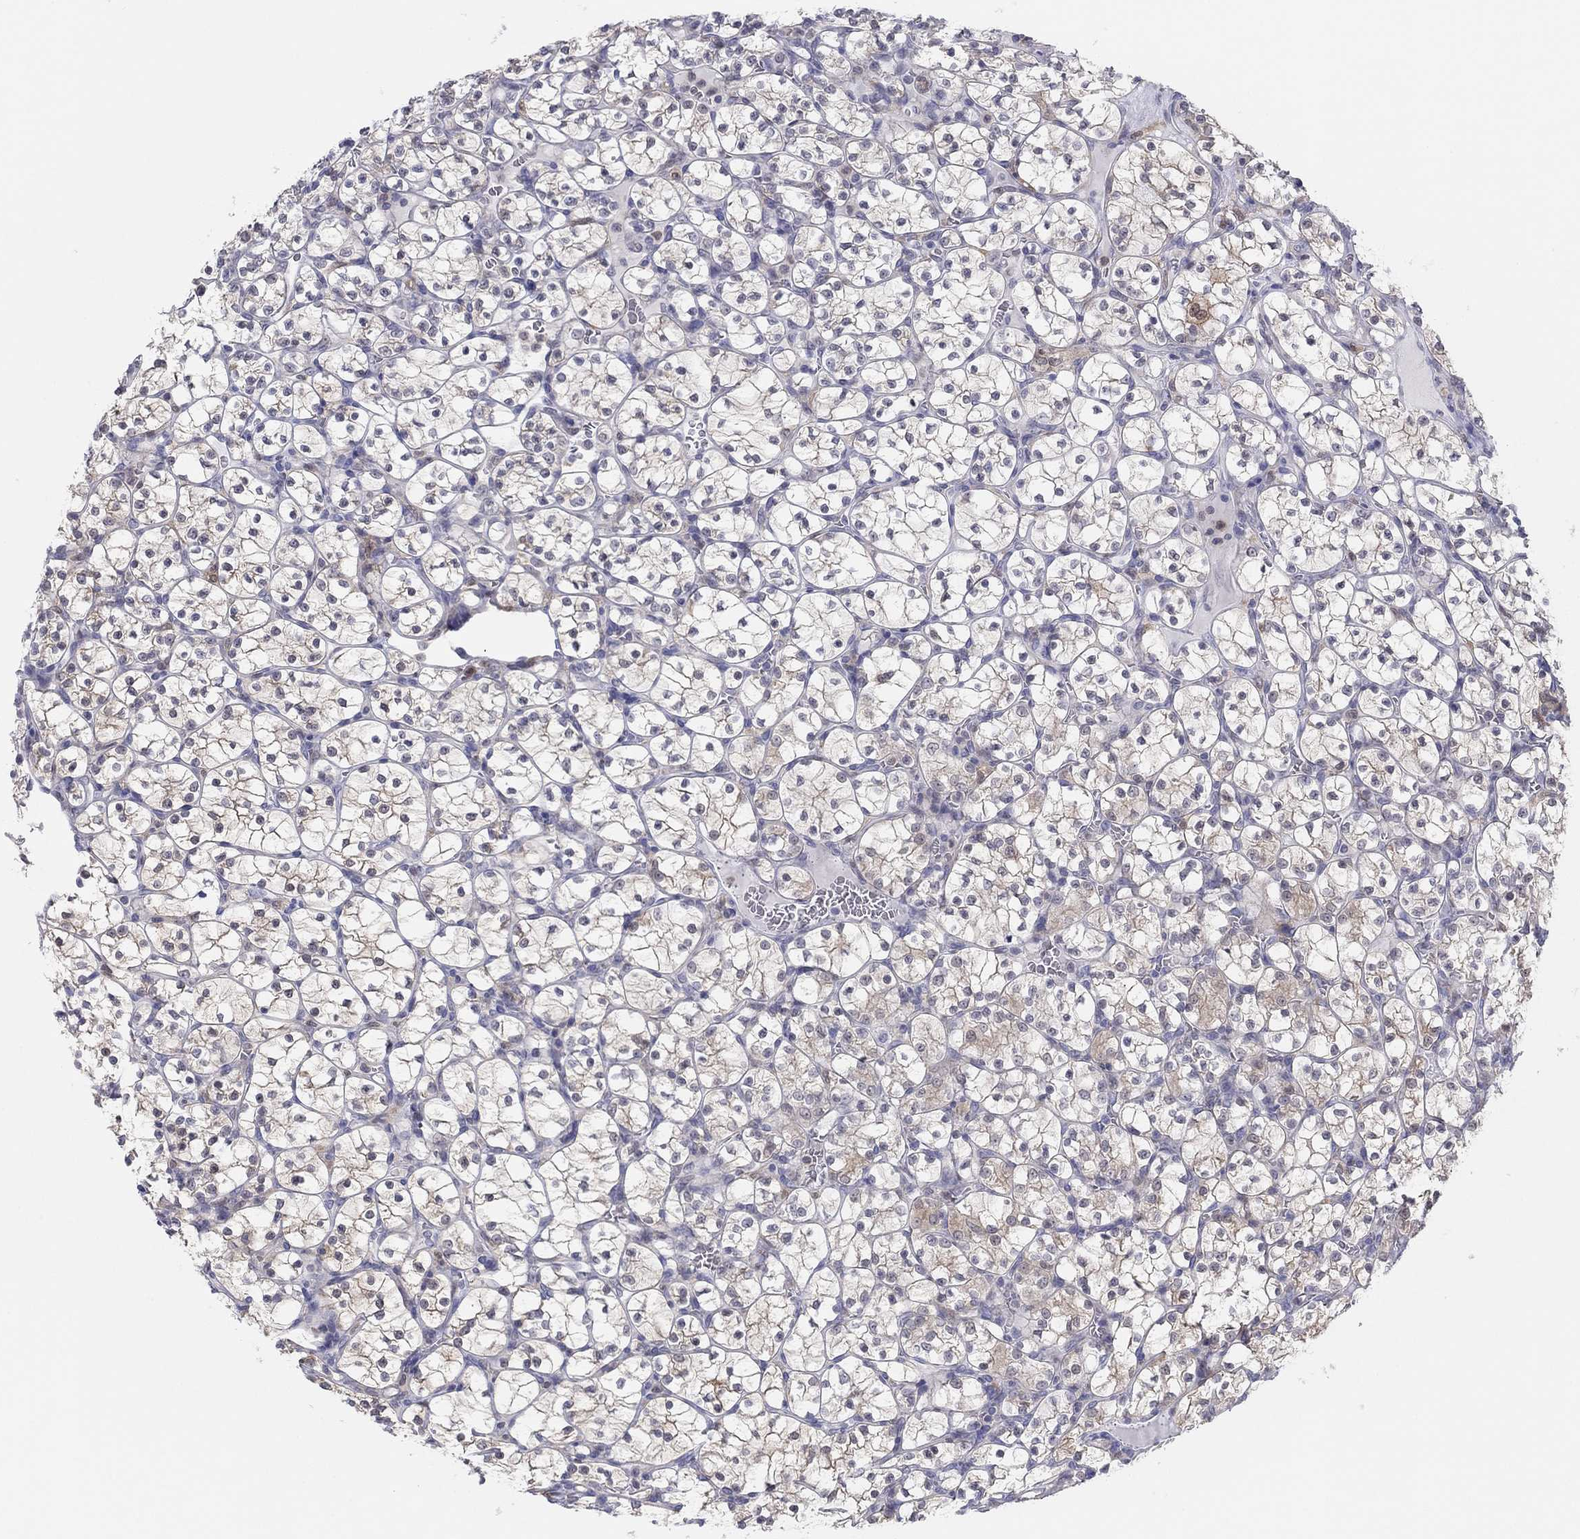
{"staining": {"intensity": "weak", "quantity": "<25%", "location": "cytoplasmic/membranous"}, "tissue": "renal cancer", "cell_type": "Tumor cells", "image_type": "cancer", "snomed": [{"axis": "morphology", "description": "Adenocarcinoma, NOS"}, {"axis": "topography", "description": "Kidney"}], "caption": "DAB immunohistochemical staining of human adenocarcinoma (renal) exhibits no significant positivity in tumor cells.", "gene": "PDXK", "patient": {"sex": "female", "age": 89}}